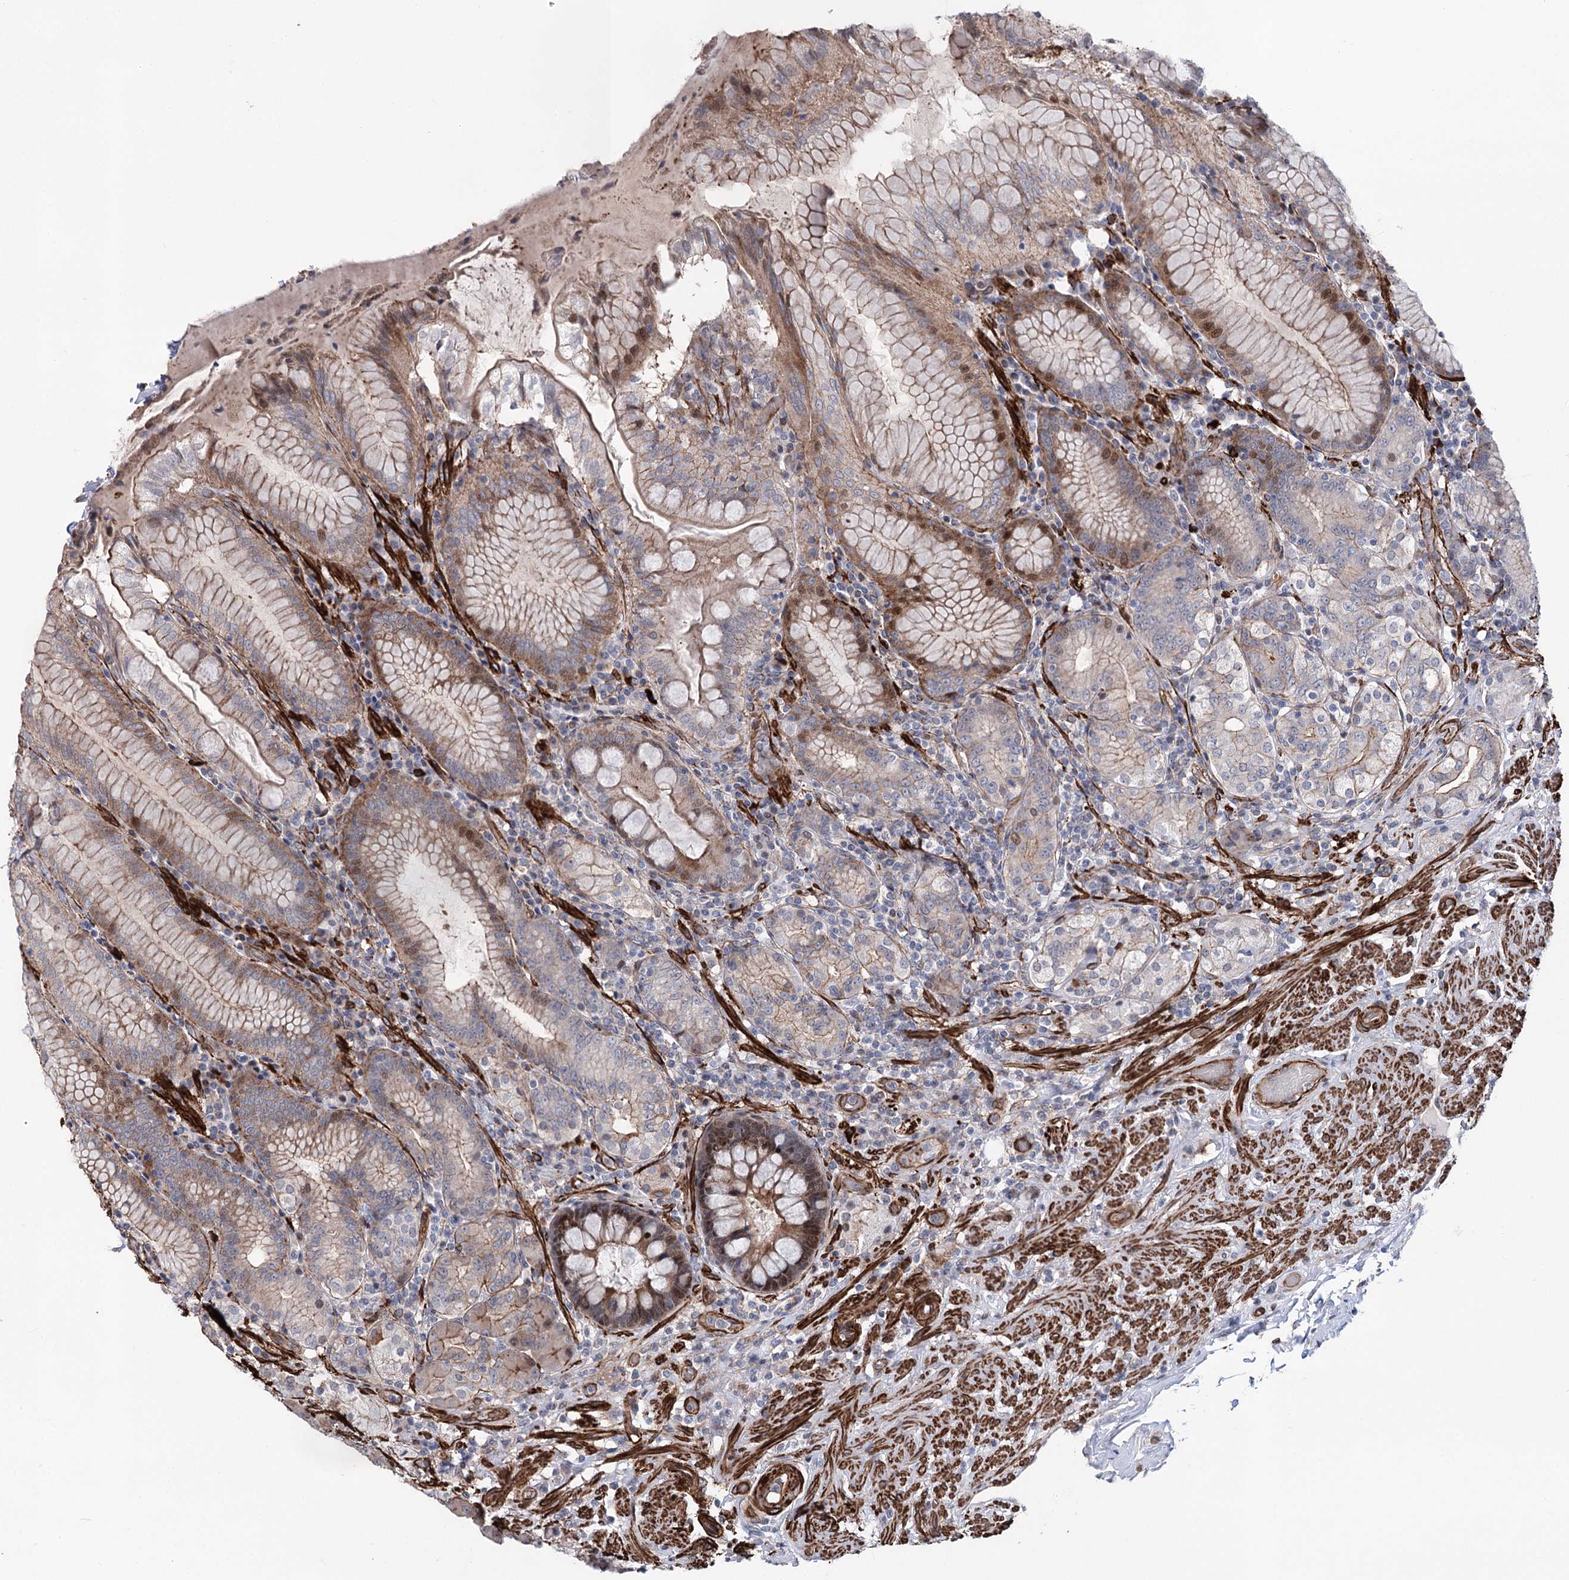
{"staining": {"intensity": "moderate", "quantity": "25%-75%", "location": "cytoplasmic/membranous"}, "tissue": "stomach", "cell_type": "Glandular cells", "image_type": "normal", "snomed": [{"axis": "morphology", "description": "Normal tissue, NOS"}, {"axis": "topography", "description": "Stomach, upper"}, {"axis": "topography", "description": "Stomach, lower"}], "caption": "IHC (DAB) staining of unremarkable stomach exhibits moderate cytoplasmic/membranous protein expression in approximately 25%-75% of glandular cells.", "gene": "ARHGAP20", "patient": {"sex": "female", "age": 76}}